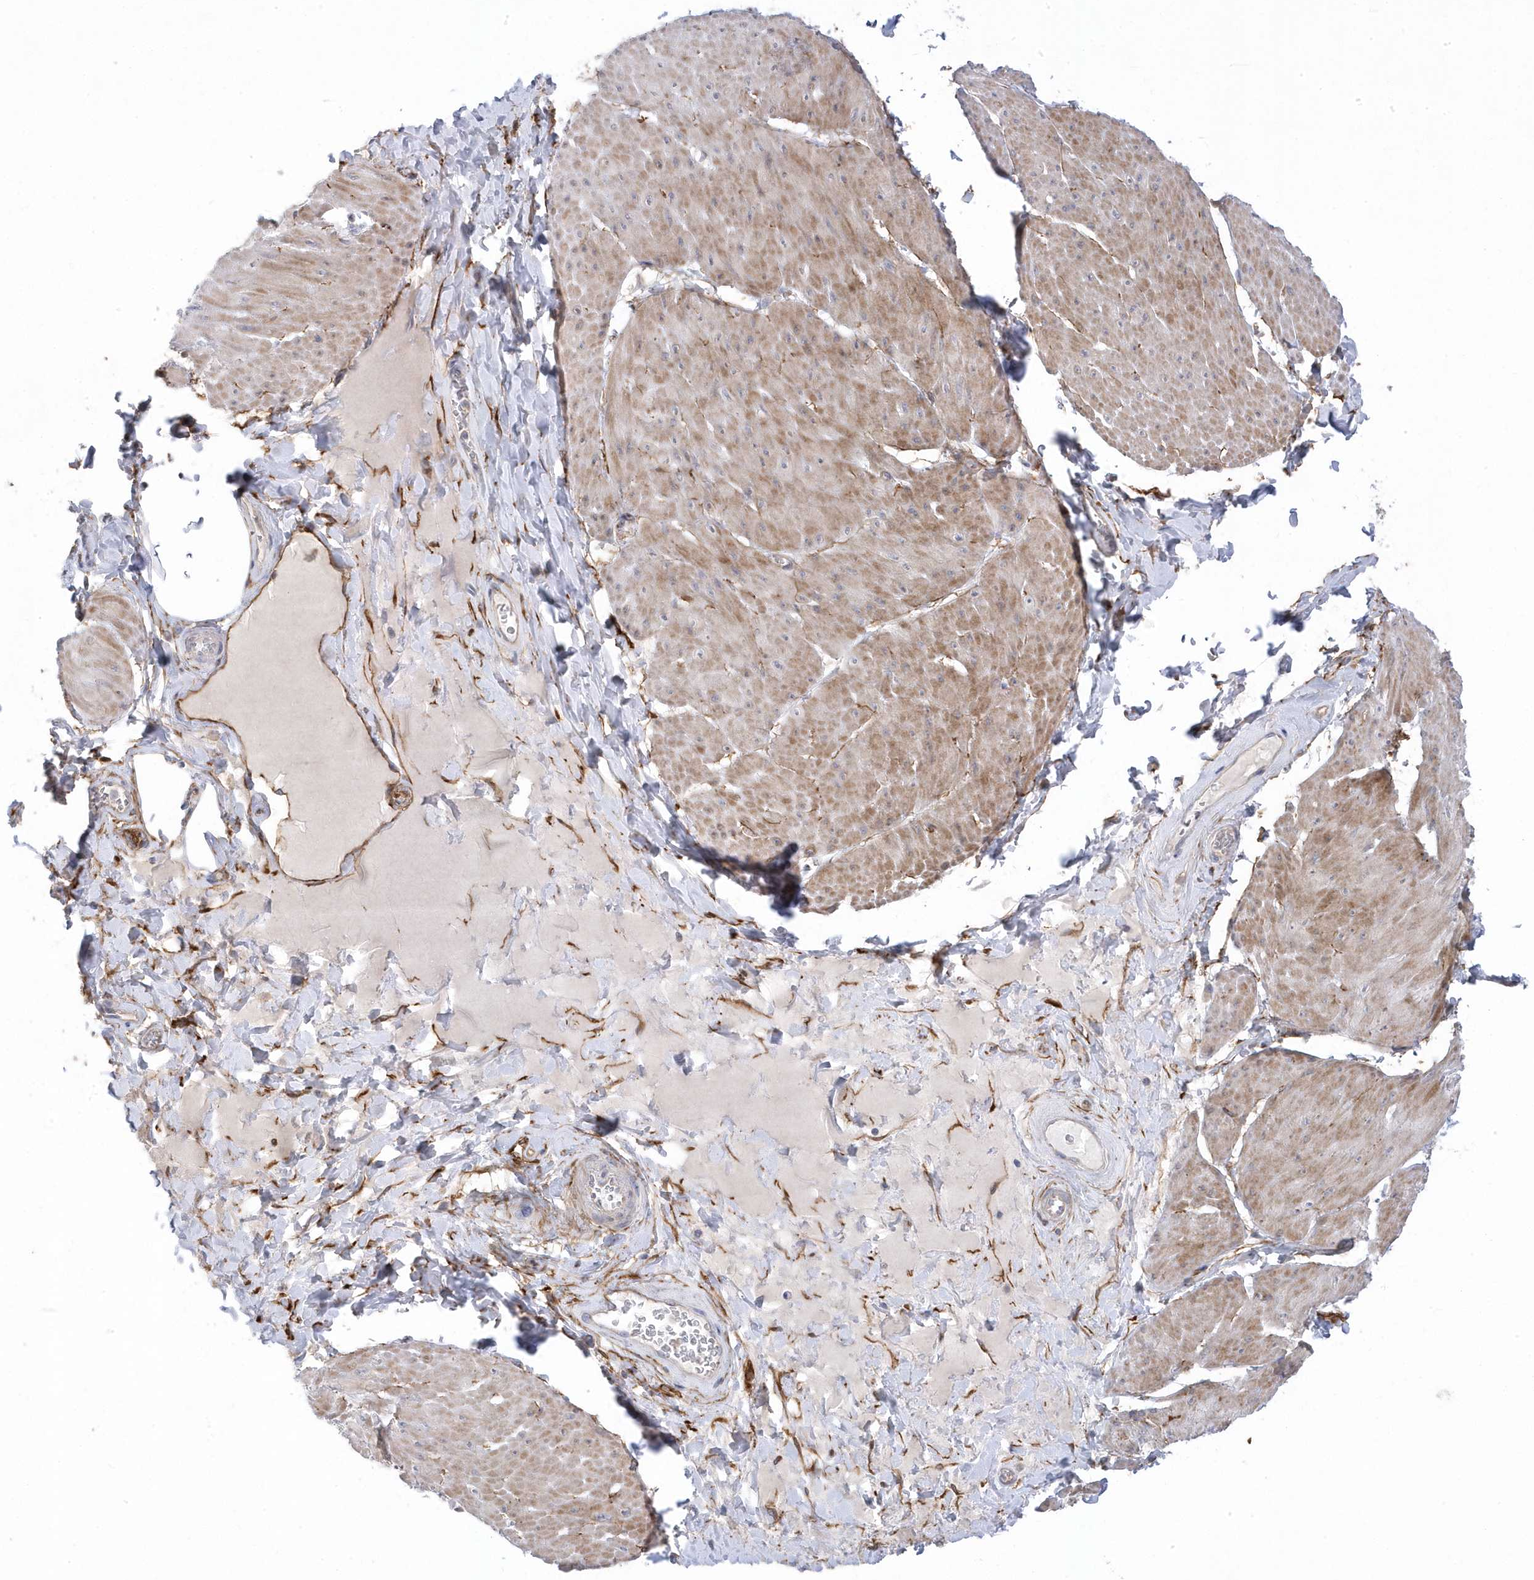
{"staining": {"intensity": "moderate", "quantity": "25%-75%", "location": "cytoplasmic/membranous"}, "tissue": "smooth muscle", "cell_type": "Smooth muscle cells", "image_type": "normal", "snomed": [{"axis": "morphology", "description": "Urothelial carcinoma, High grade"}, {"axis": "topography", "description": "Urinary bladder"}], "caption": "High-power microscopy captured an immunohistochemistry micrograph of benign smooth muscle, revealing moderate cytoplasmic/membranous staining in approximately 25%-75% of smooth muscle cells. (IHC, brightfield microscopy, high magnification).", "gene": "ANAPC1", "patient": {"sex": "male", "age": 46}}